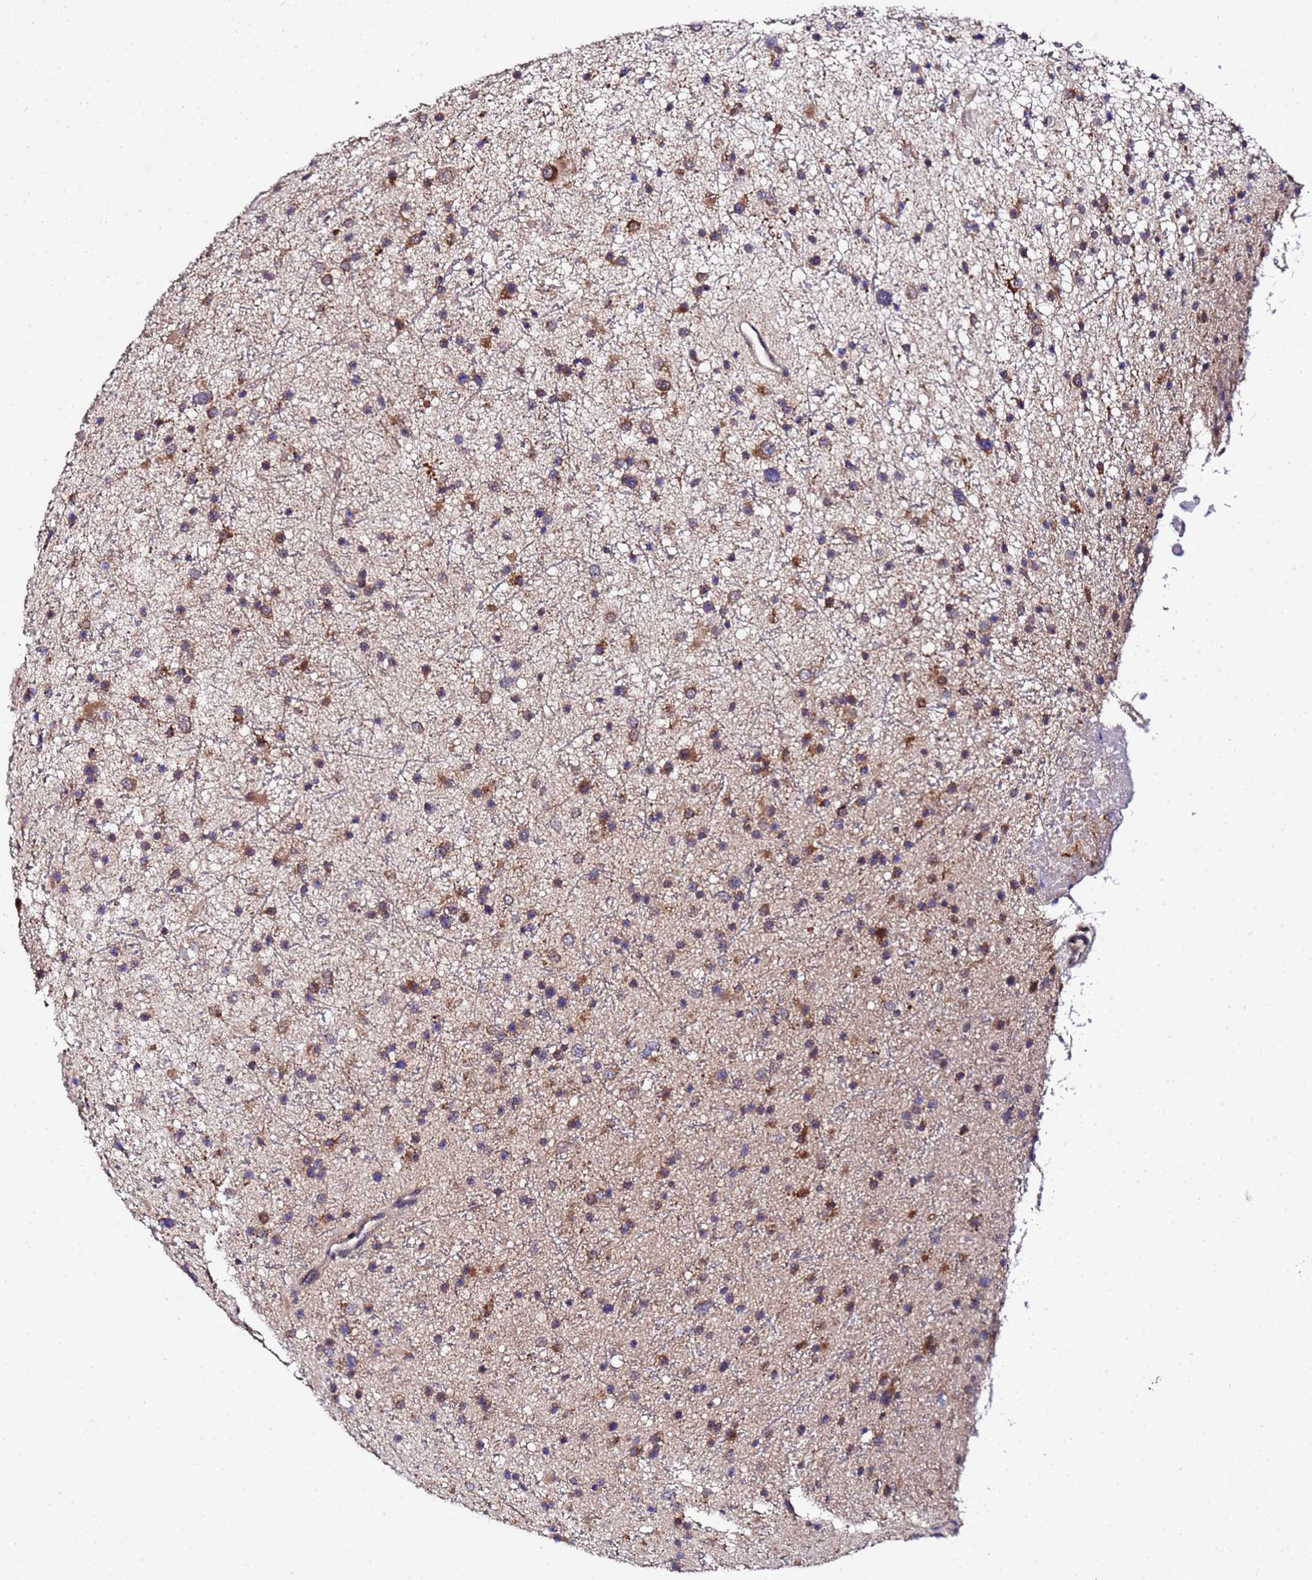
{"staining": {"intensity": "moderate", "quantity": ">75%", "location": "cytoplasmic/membranous"}, "tissue": "glioma", "cell_type": "Tumor cells", "image_type": "cancer", "snomed": [{"axis": "morphology", "description": "Glioma, malignant, Low grade"}, {"axis": "topography", "description": "Cerebral cortex"}], "caption": "High-magnification brightfield microscopy of low-grade glioma (malignant) stained with DAB (brown) and counterstained with hematoxylin (blue). tumor cells exhibit moderate cytoplasmic/membranous staining is present in about>75% of cells.", "gene": "ANAPC13", "patient": {"sex": "female", "age": 39}}